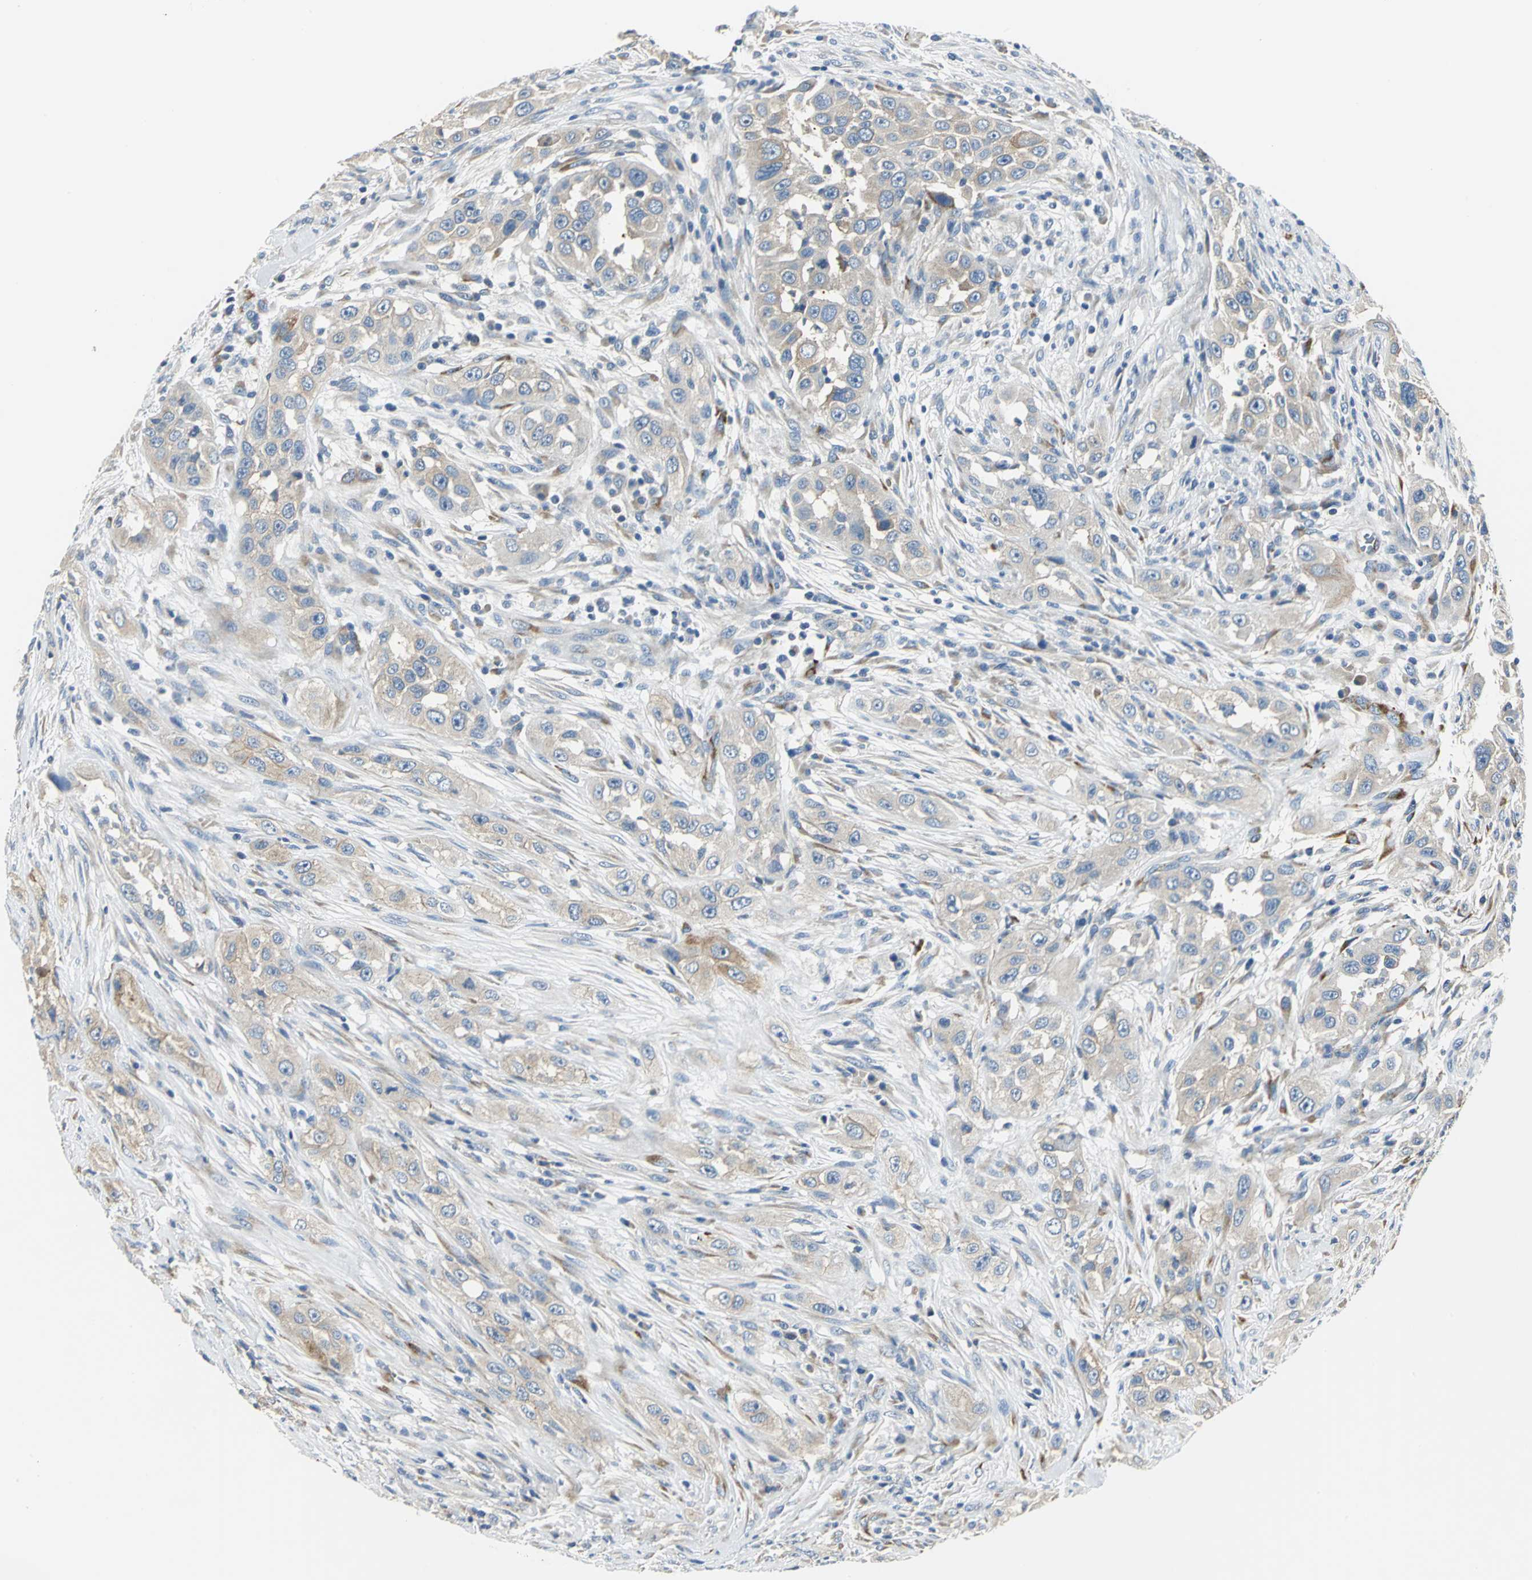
{"staining": {"intensity": "moderate", "quantity": "<25%", "location": "cytoplasmic/membranous"}, "tissue": "head and neck cancer", "cell_type": "Tumor cells", "image_type": "cancer", "snomed": [{"axis": "morphology", "description": "Carcinoma, NOS"}, {"axis": "topography", "description": "Head-Neck"}], "caption": "The photomicrograph exhibits staining of carcinoma (head and neck), revealing moderate cytoplasmic/membranous protein staining (brown color) within tumor cells.", "gene": "B3GNT2", "patient": {"sex": "male", "age": 87}}